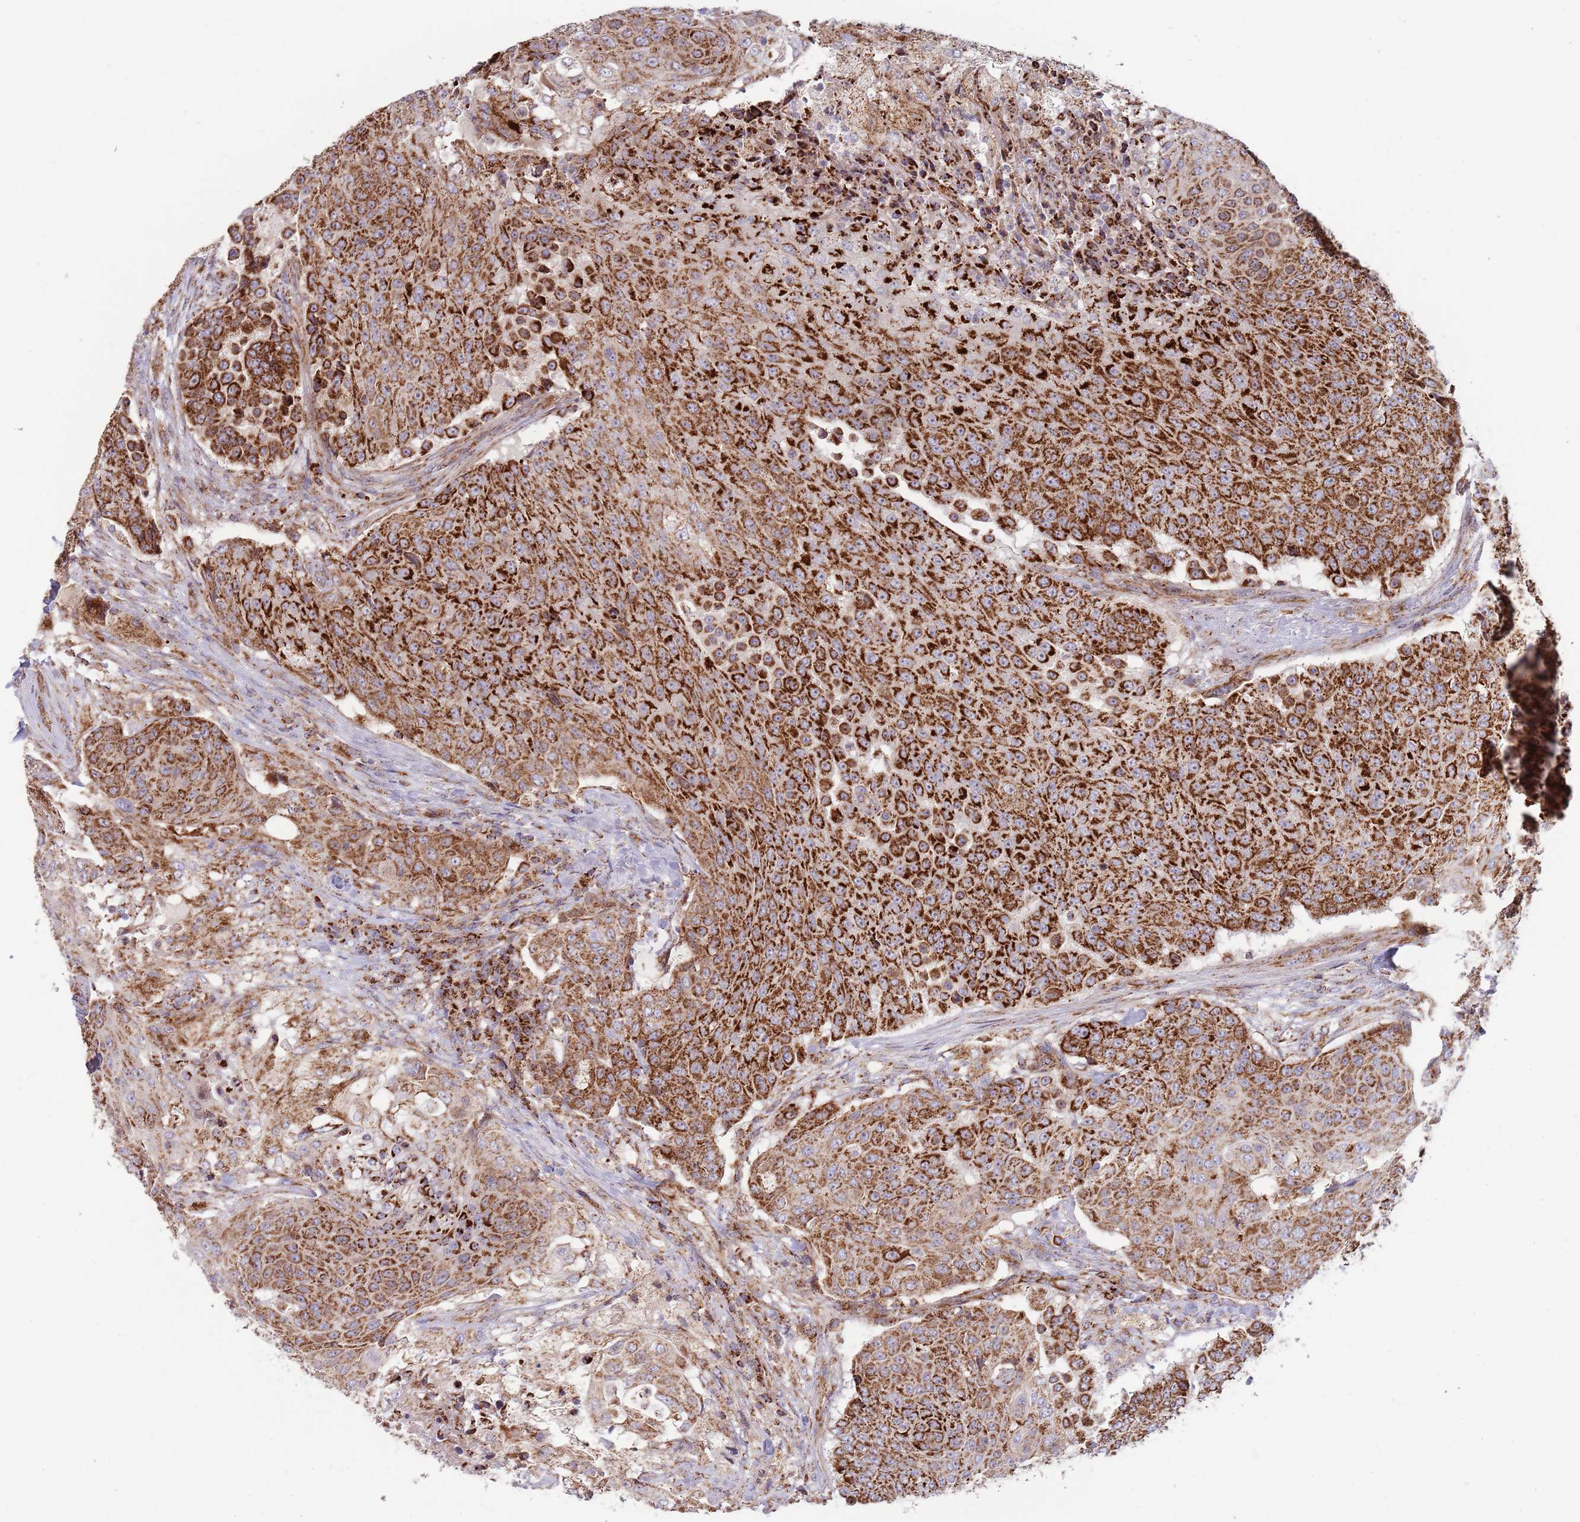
{"staining": {"intensity": "strong", "quantity": ">75%", "location": "cytoplasmic/membranous"}, "tissue": "urothelial cancer", "cell_type": "Tumor cells", "image_type": "cancer", "snomed": [{"axis": "morphology", "description": "Urothelial carcinoma, High grade"}, {"axis": "topography", "description": "Urinary bladder"}], "caption": "A photomicrograph of urothelial carcinoma (high-grade) stained for a protein shows strong cytoplasmic/membranous brown staining in tumor cells. The staining was performed using DAB (3,3'-diaminobenzidine) to visualize the protein expression in brown, while the nuclei were stained in blue with hematoxylin (Magnification: 20x).", "gene": "ATP5PD", "patient": {"sex": "female", "age": 63}}